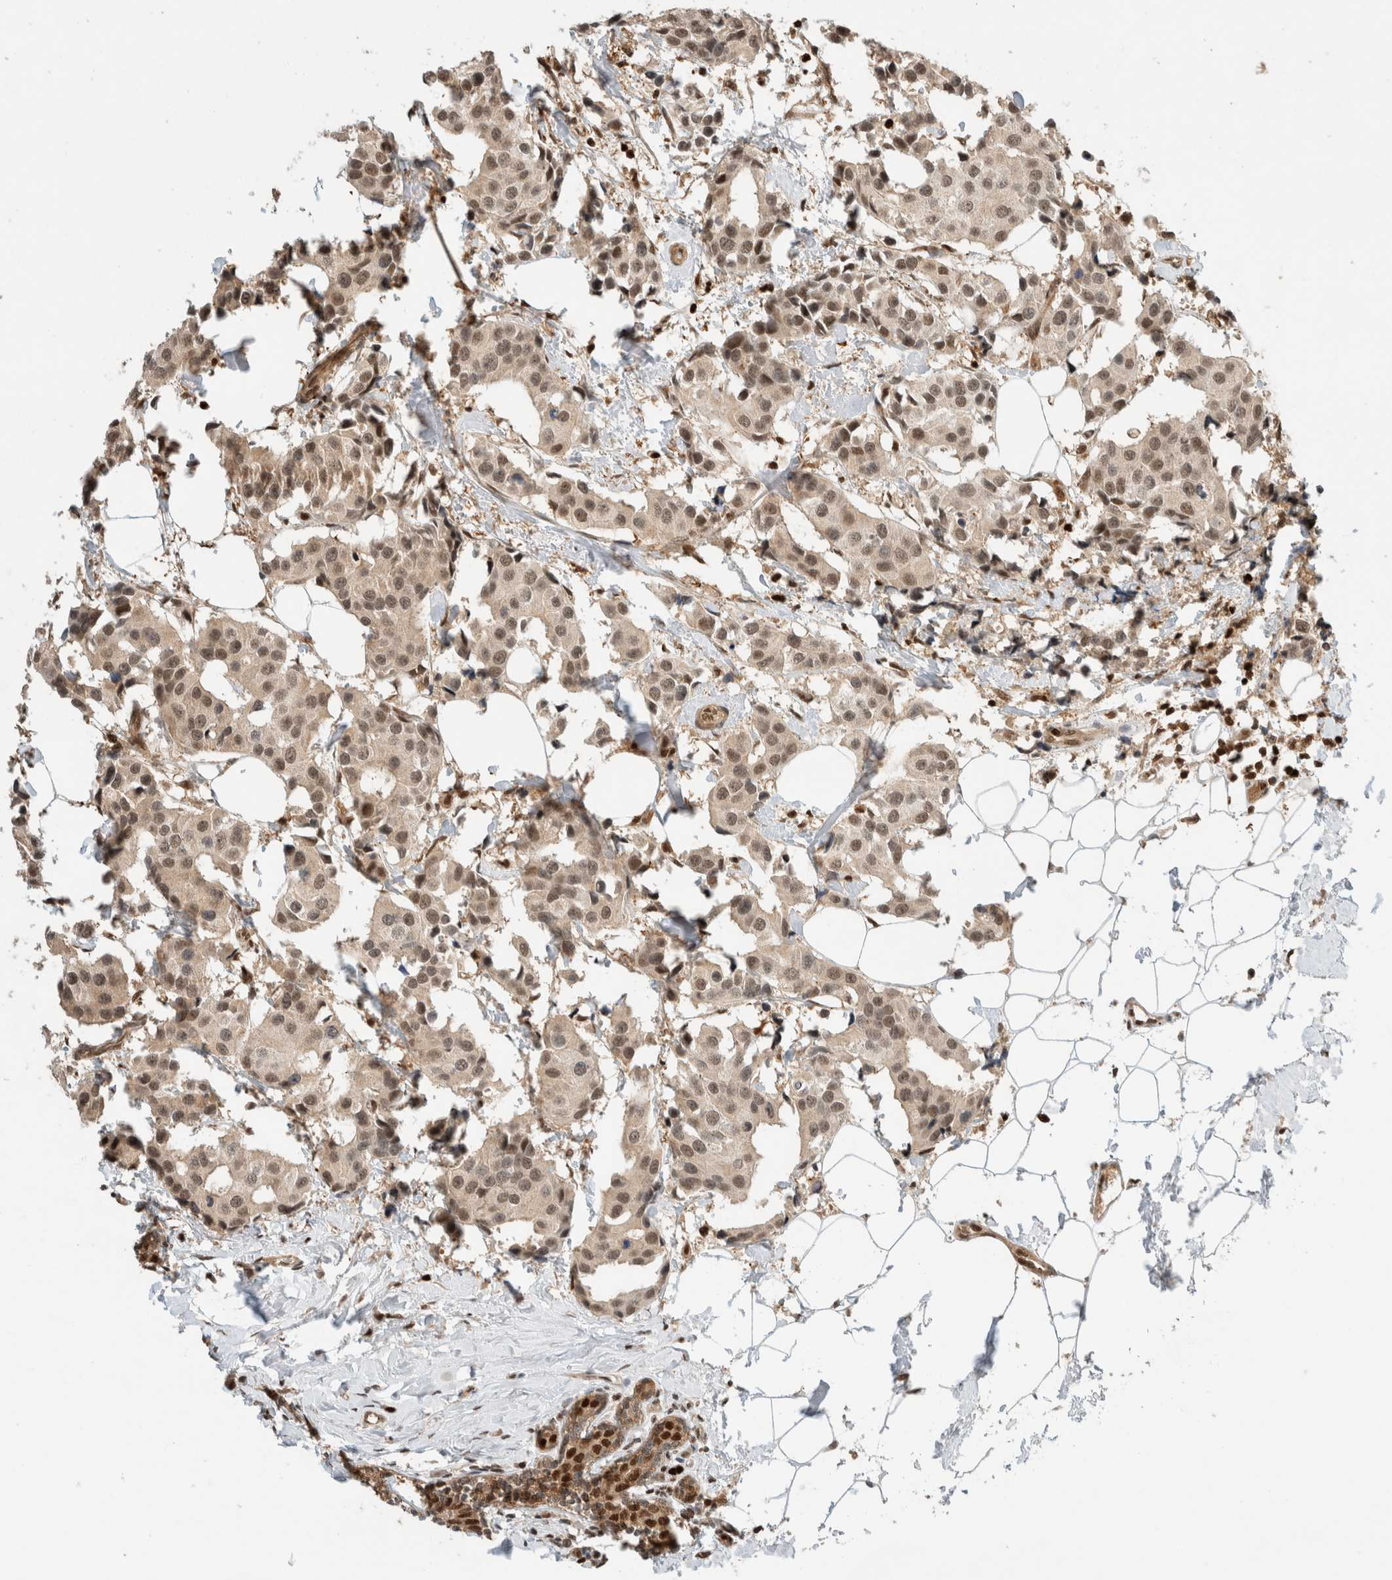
{"staining": {"intensity": "moderate", "quantity": ">75%", "location": "cytoplasmic/membranous,nuclear"}, "tissue": "breast cancer", "cell_type": "Tumor cells", "image_type": "cancer", "snomed": [{"axis": "morphology", "description": "Normal tissue, NOS"}, {"axis": "morphology", "description": "Duct carcinoma"}, {"axis": "topography", "description": "Breast"}], "caption": "DAB (3,3'-diaminobenzidine) immunohistochemical staining of invasive ductal carcinoma (breast) displays moderate cytoplasmic/membranous and nuclear protein positivity in about >75% of tumor cells.", "gene": "SNRNP40", "patient": {"sex": "female", "age": 39}}